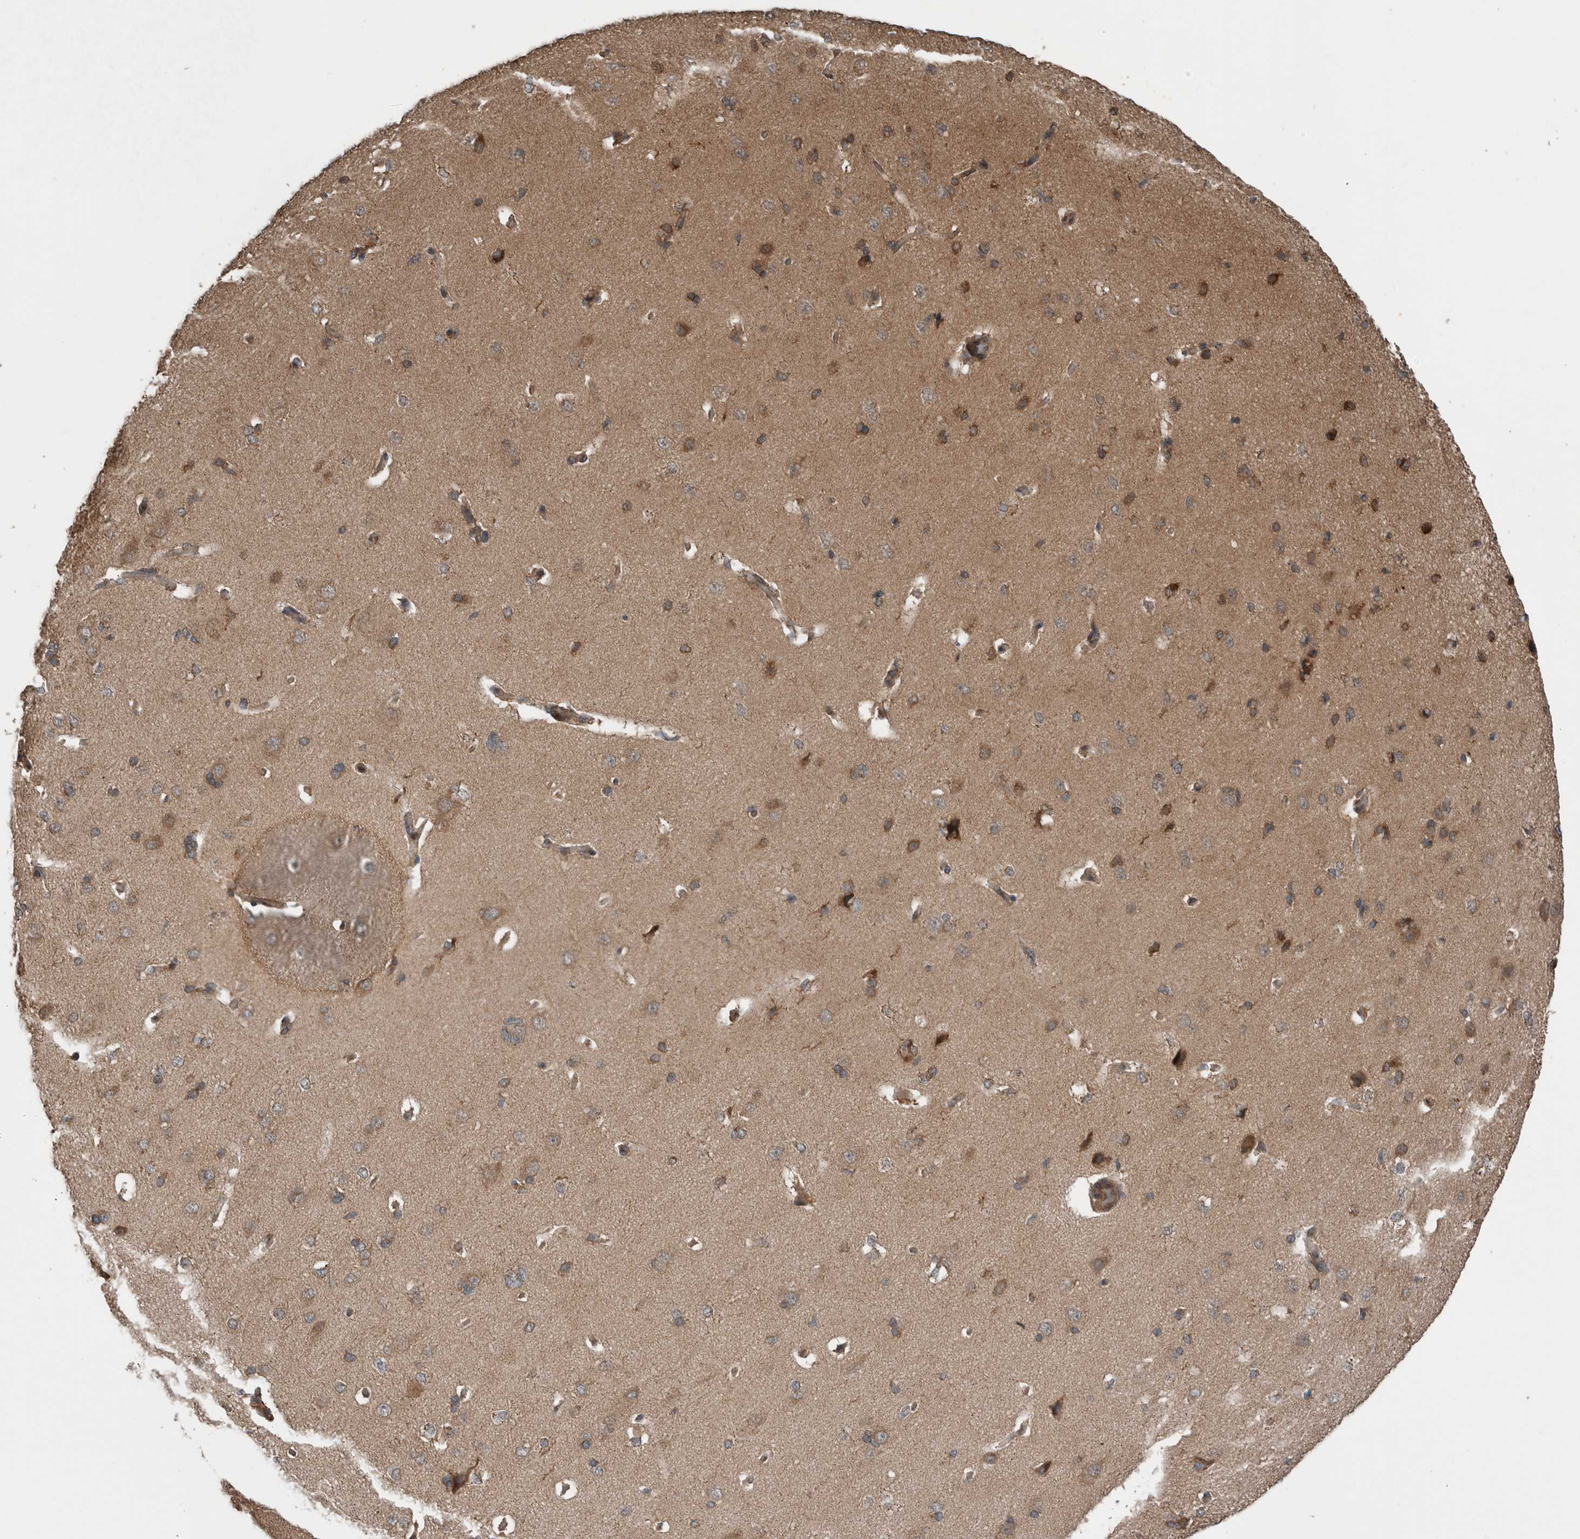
{"staining": {"intensity": "negative", "quantity": "none", "location": "none"}, "tissue": "cerebral cortex", "cell_type": "Endothelial cells", "image_type": "normal", "snomed": [{"axis": "morphology", "description": "Normal tissue, NOS"}, {"axis": "topography", "description": "Cerebral cortex"}], "caption": "IHC of benign human cerebral cortex demonstrates no expression in endothelial cells.", "gene": "RIOK3", "patient": {"sex": "male", "age": 62}}